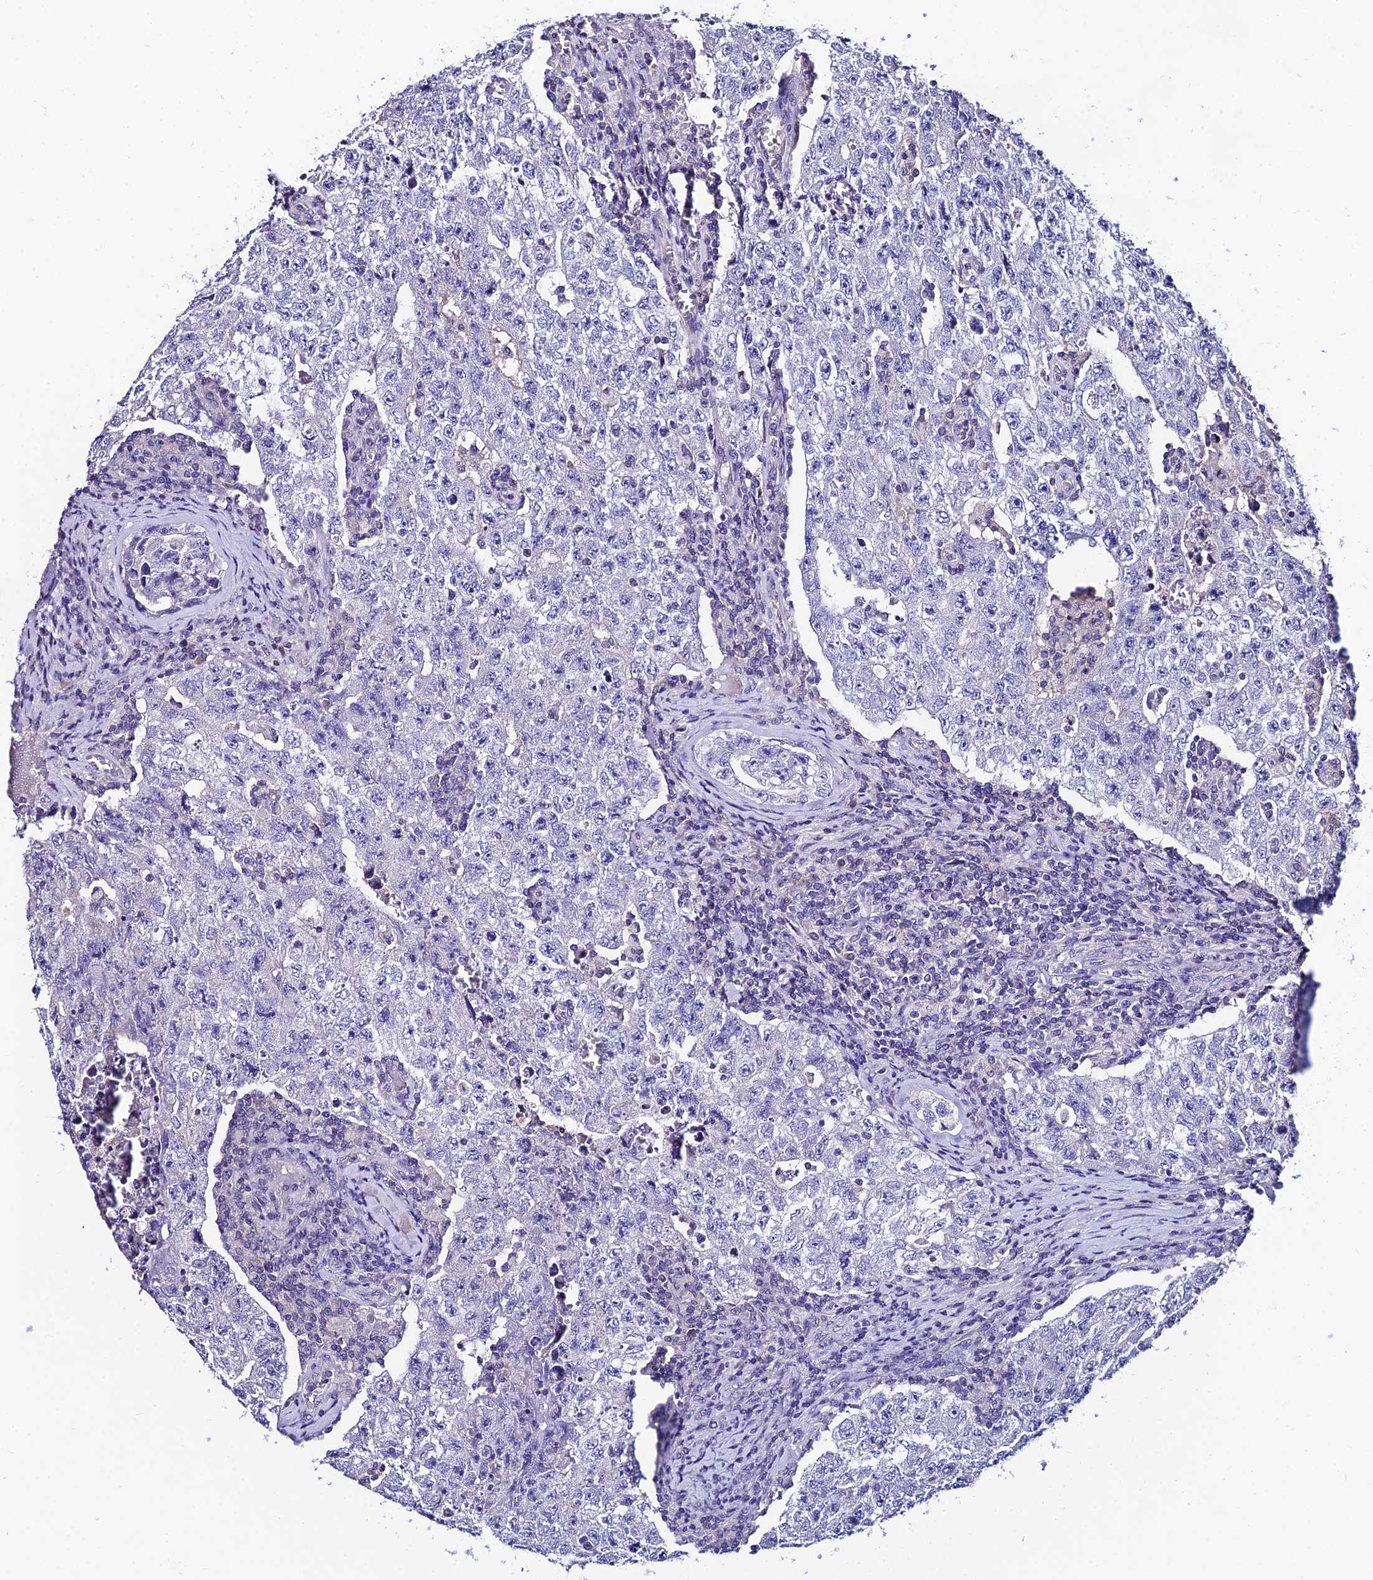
{"staining": {"intensity": "negative", "quantity": "none", "location": "none"}, "tissue": "testis cancer", "cell_type": "Tumor cells", "image_type": "cancer", "snomed": [{"axis": "morphology", "description": "Carcinoma, Embryonal, NOS"}, {"axis": "topography", "description": "Testis"}], "caption": "There is no significant staining in tumor cells of testis cancer.", "gene": "LGALS7", "patient": {"sex": "male", "age": 17}}